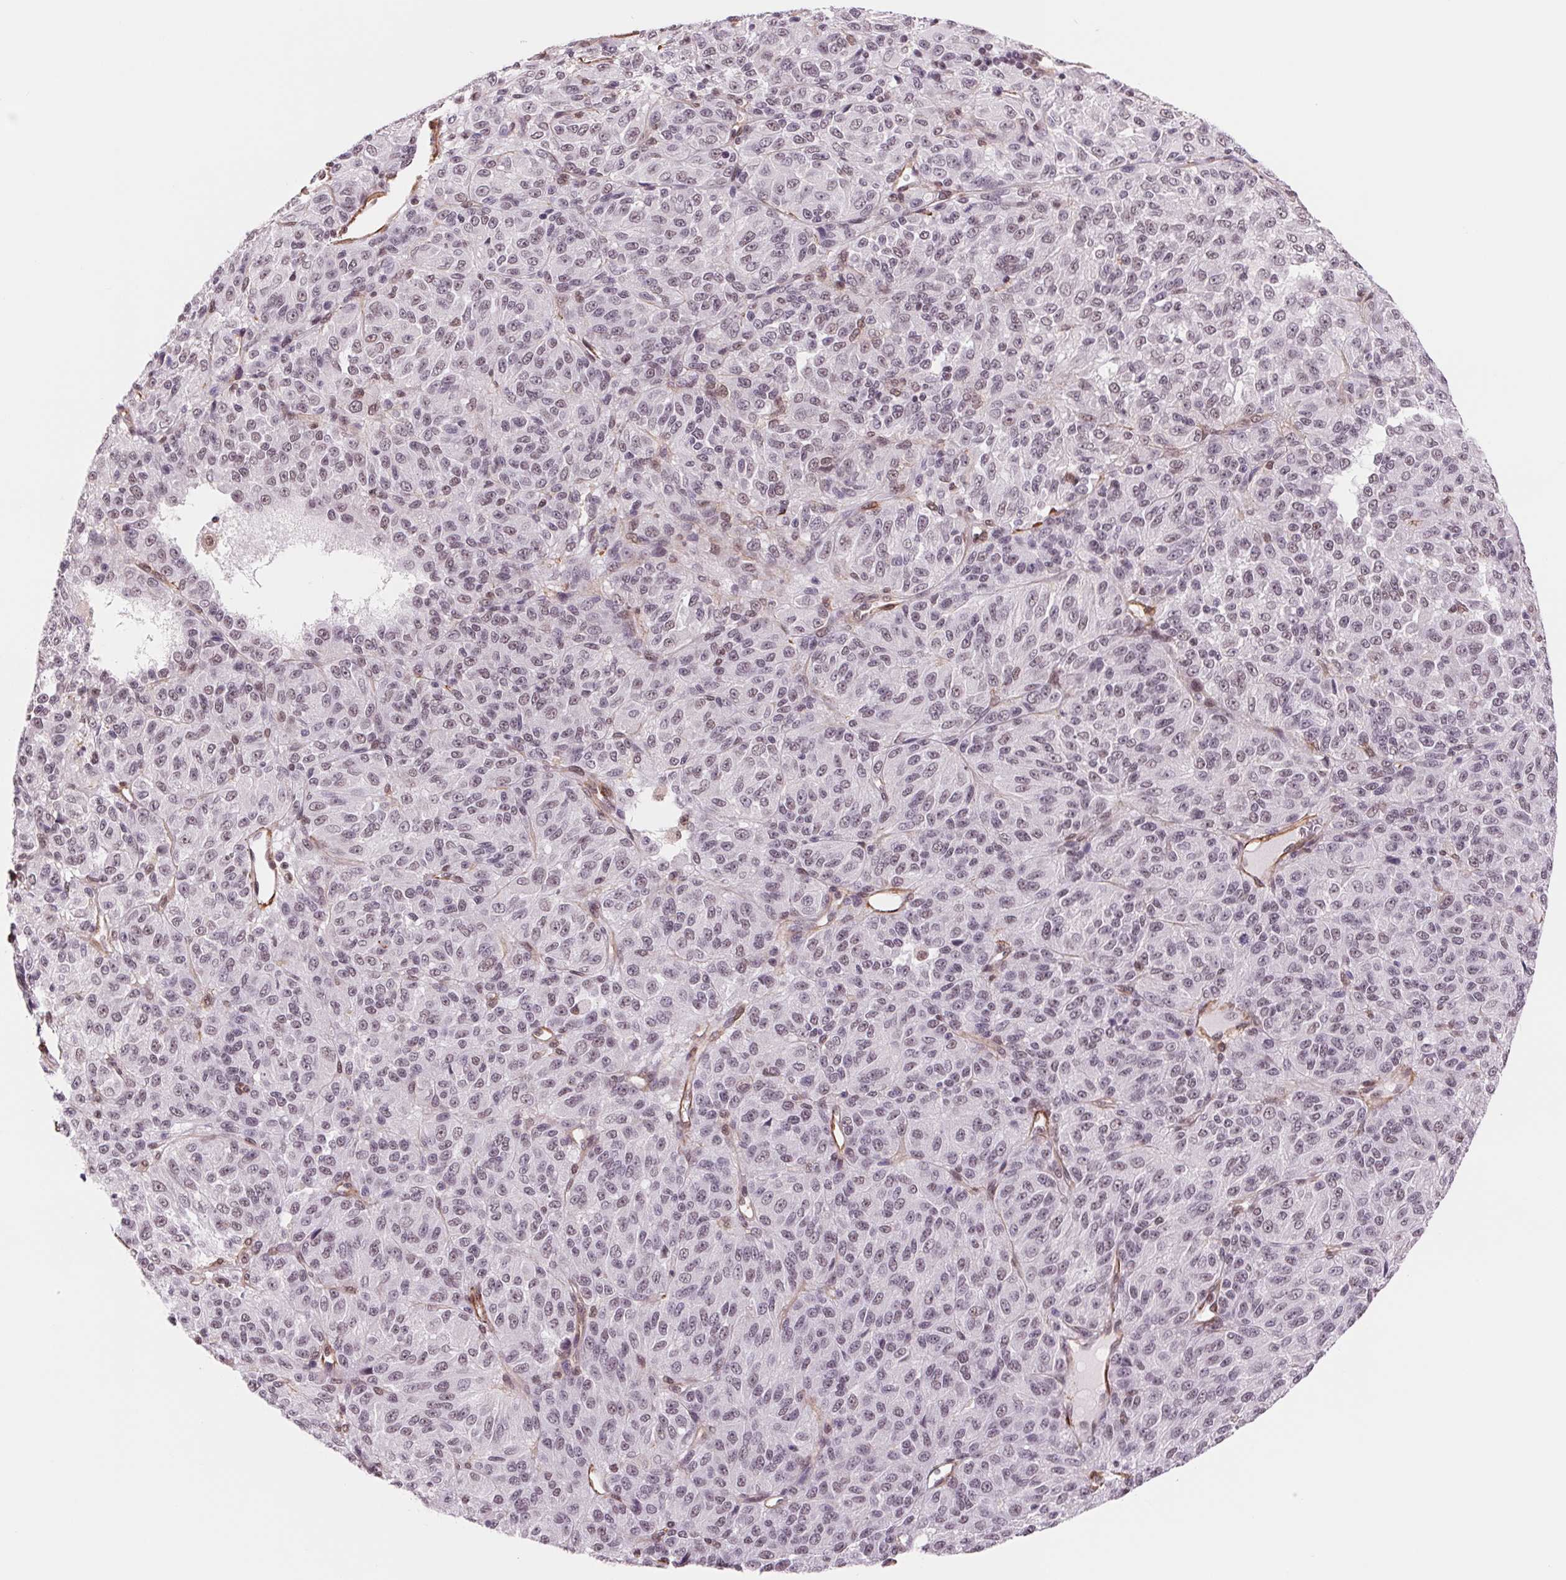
{"staining": {"intensity": "weak", "quantity": "<25%", "location": "nuclear"}, "tissue": "melanoma", "cell_type": "Tumor cells", "image_type": "cancer", "snomed": [{"axis": "morphology", "description": "Malignant melanoma, Metastatic site"}, {"axis": "topography", "description": "Brain"}], "caption": "Immunohistochemistry (IHC) histopathology image of neoplastic tissue: melanoma stained with DAB (3,3'-diaminobenzidine) demonstrates no significant protein expression in tumor cells.", "gene": "BCAT1", "patient": {"sex": "female", "age": 56}}